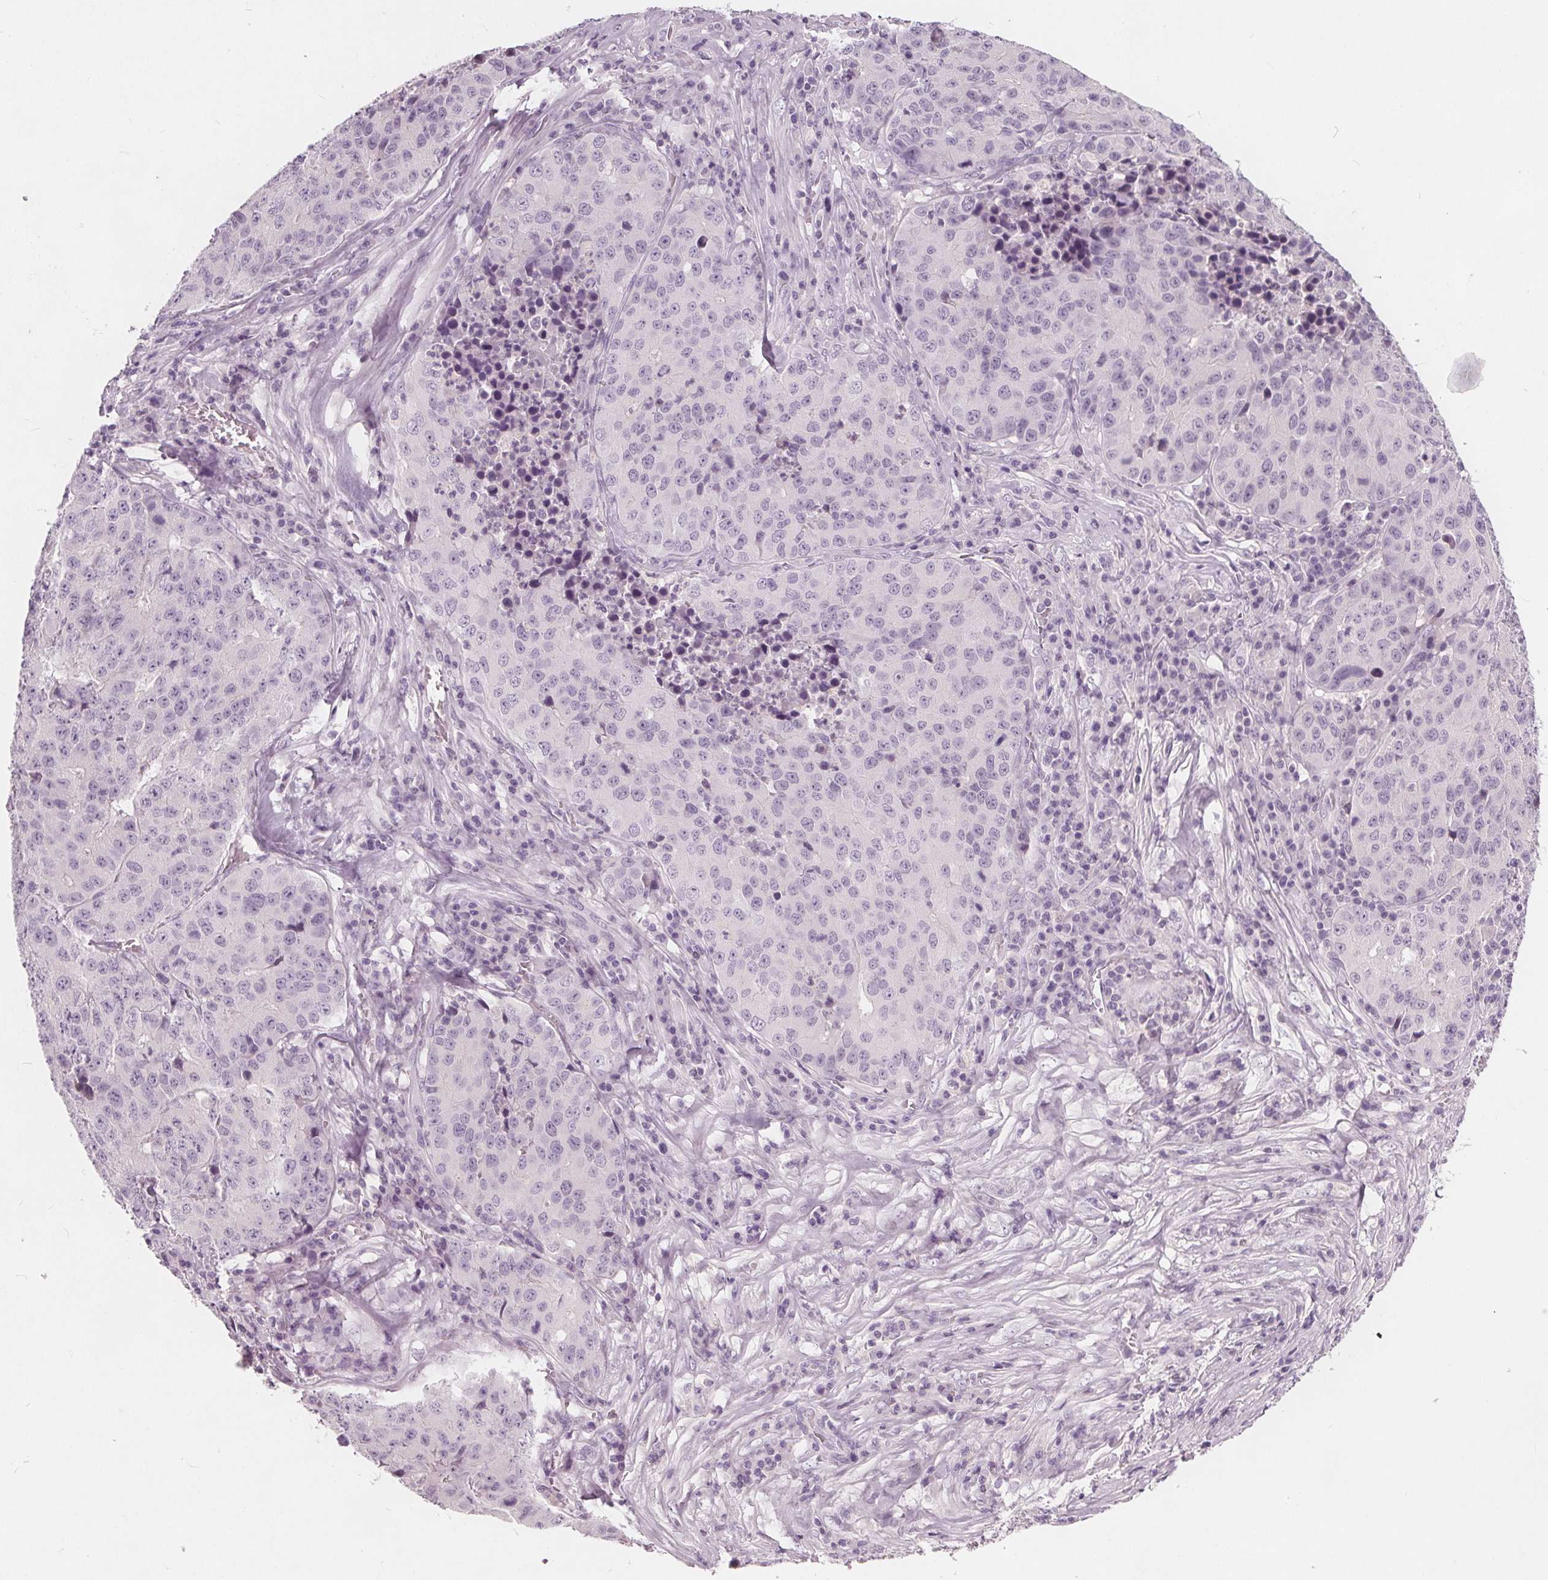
{"staining": {"intensity": "negative", "quantity": "none", "location": "none"}, "tissue": "stomach cancer", "cell_type": "Tumor cells", "image_type": "cancer", "snomed": [{"axis": "morphology", "description": "Adenocarcinoma, NOS"}, {"axis": "topography", "description": "Stomach"}], "caption": "An immunohistochemistry (IHC) histopathology image of stomach adenocarcinoma is shown. There is no staining in tumor cells of stomach adenocarcinoma. Brightfield microscopy of IHC stained with DAB (3,3'-diaminobenzidine) (brown) and hematoxylin (blue), captured at high magnification.", "gene": "TKFC", "patient": {"sex": "male", "age": 71}}